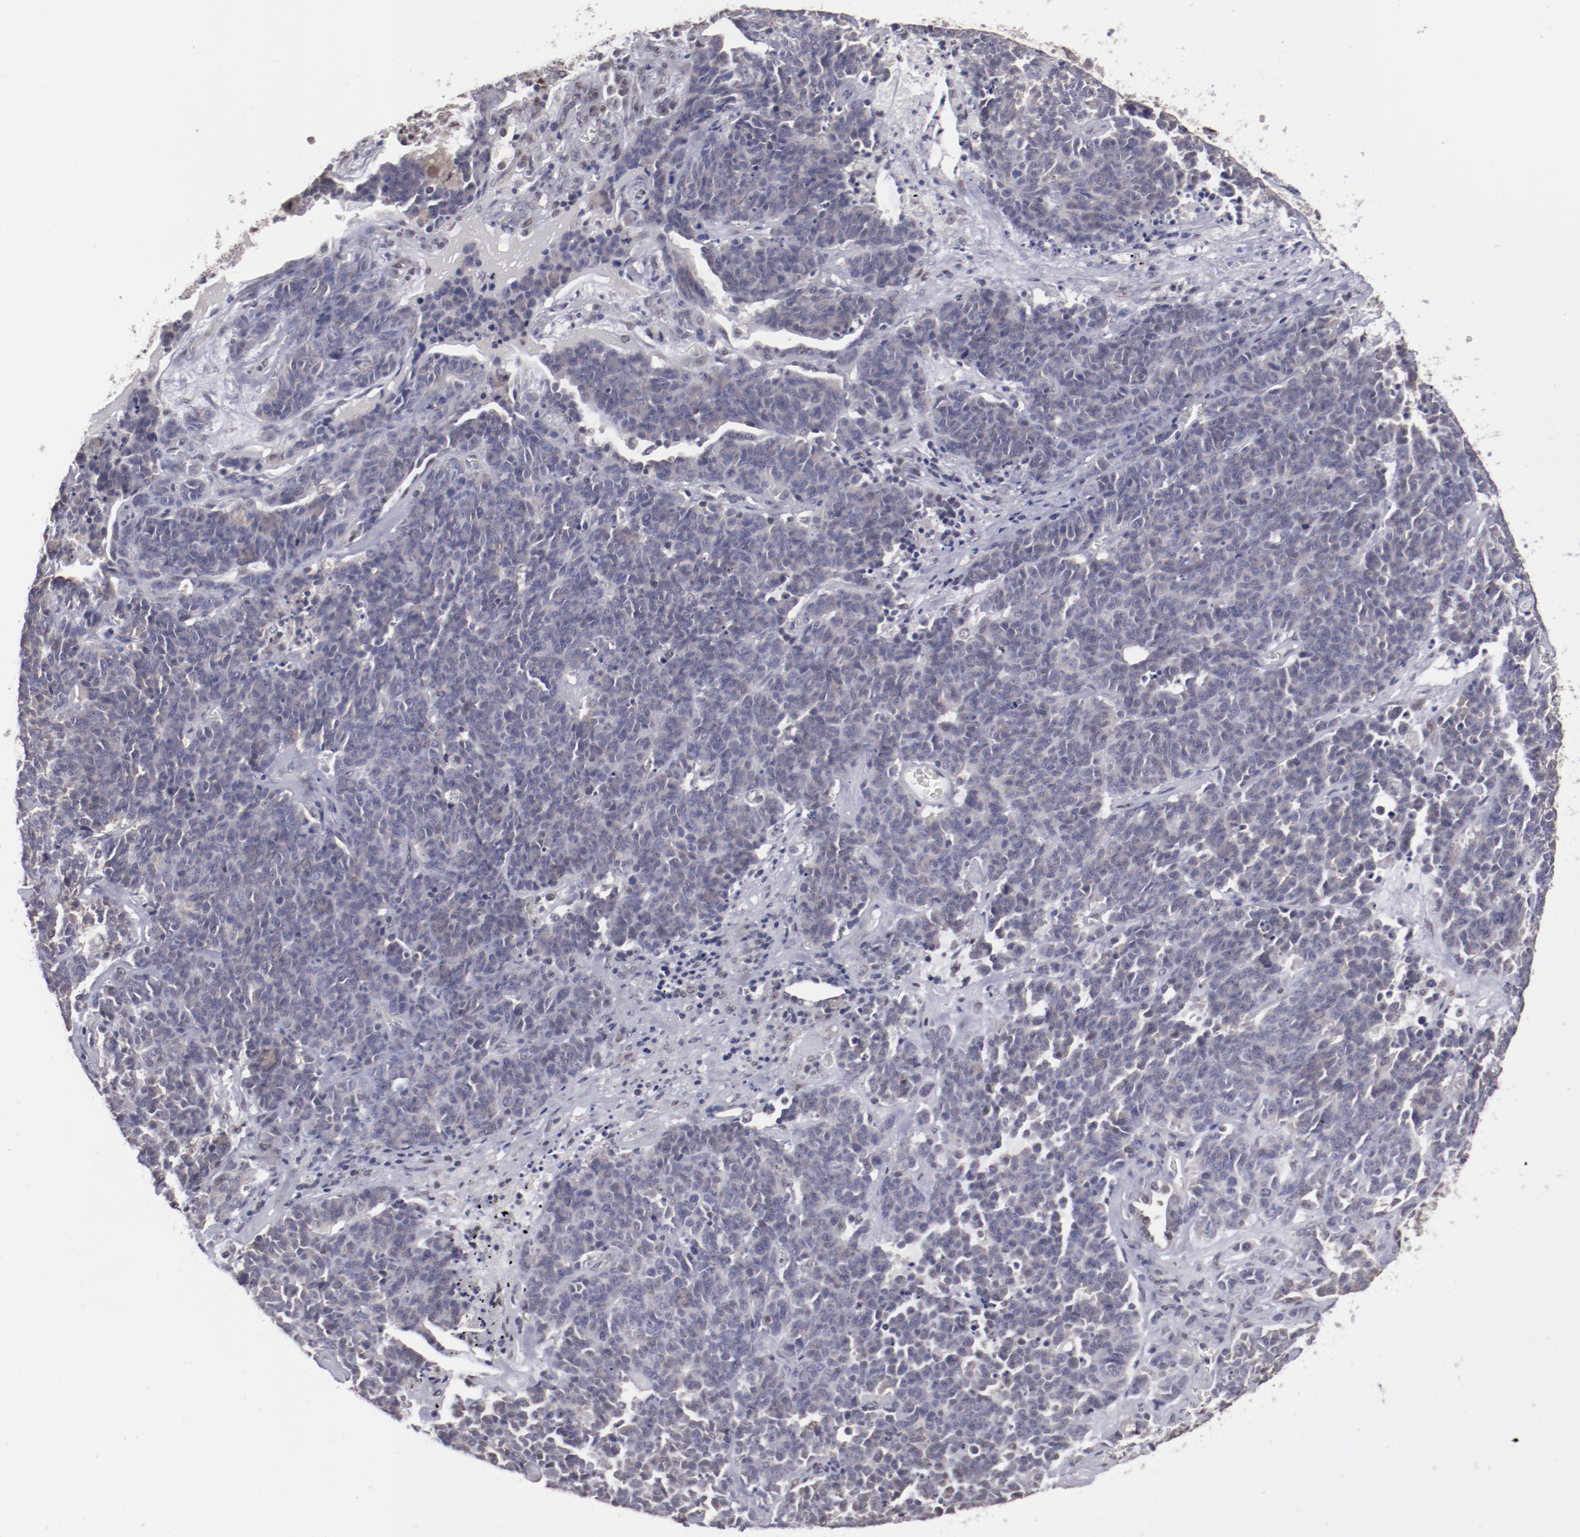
{"staining": {"intensity": "negative", "quantity": "none", "location": "none"}, "tissue": "lung cancer", "cell_type": "Tumor cells", "image_type": "cancer", "snomed": [{"axis": "morphology", "description": "Neoplasm, malignant, NOS"}, {"axis": "topography", "description": "Lung"}], "caption": "An IHC histopathology image of lung cancer (malignant neoplasm) is shown. There is no staining in tumor cells of lung cancer (malignant neoplasm).", "gene": "ARNT", "patient": {"sex": "female", "age": 58}}